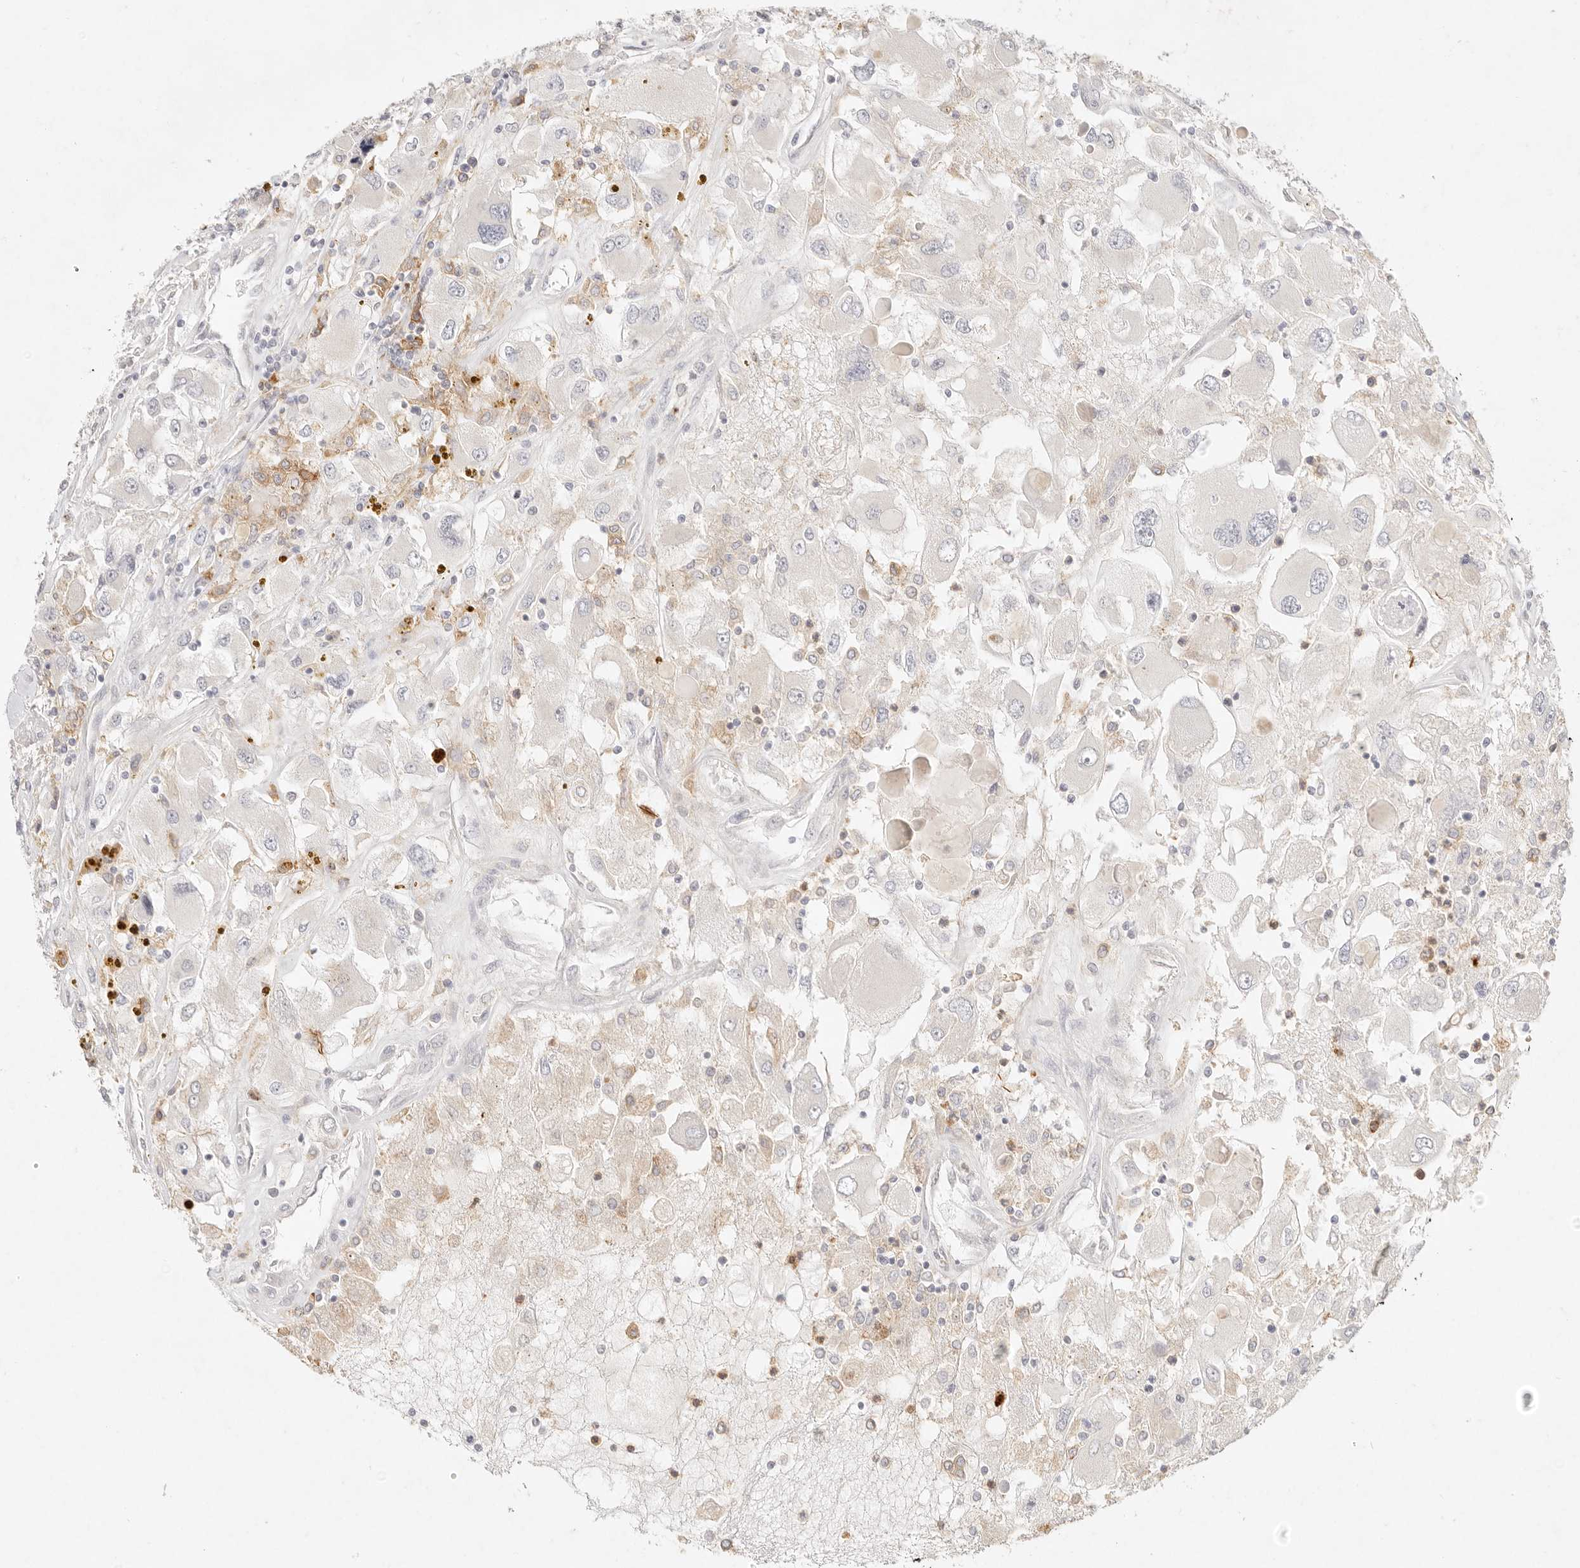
{"staining": {"intensity": "weak", "quantity": "<25%", "location": "cytoplasmic/membranous"}, "tissue": "renal cancer", "cell_type": "Tumor cells", "image_type": "cancer", "snomed": [{"axis": "morphology", "description": "Adenocarcinoma, NOS"}, {"axis": "topography", "description": "Kidney"}], "caption": "The photomicrograph exhibits no significant expression in tumor cells of adenocarcinoma (renal).", "gene": "GPR84", "patient": {"sex": "female", "age": 52}}